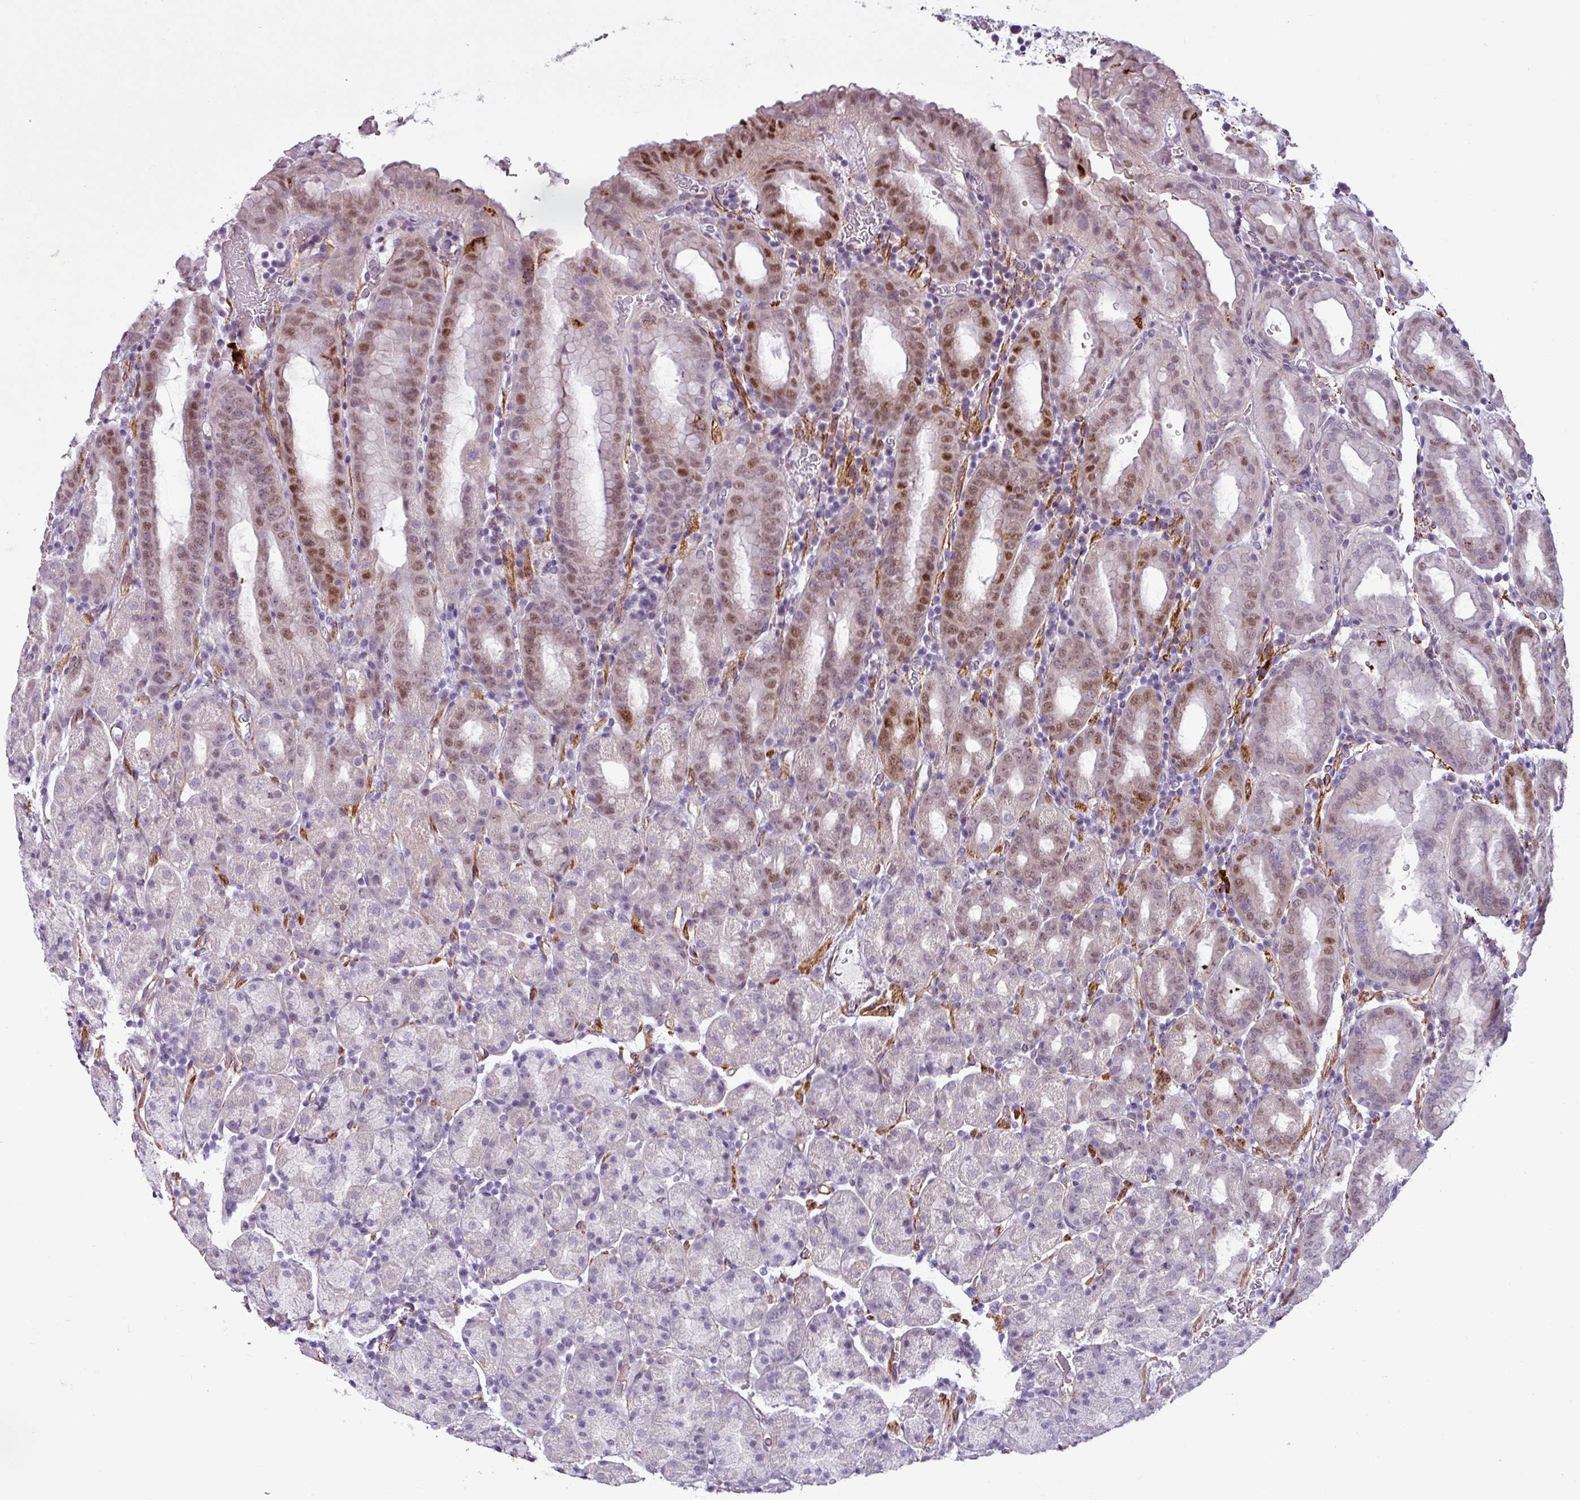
{"staining": {"intensity": "moderate", "quantity": "25%-75%", "location": "nuclear"}, "tissue": "stomach", "cell_type": "Glandular cells", "image_type": "normal", "snomed": [{"axis": "morphology", "description": "Normal tissue, NOS"}, {"axis": "topography", "description": "Stomach, upper"}, {"axis": "topography", "description": "Stomach, lower"}, {"axis": "topography", "description": "Small intestine"}], "caption": "Immunohistochemistry (DAB (3,3'-diaminobenzidine)) staining of normal human stomach demonstrates moderate nuclear protein positivity in about 25%-75% of glandular cells. (DAB = brown stain, brightfield microscopy at high magnification).", "gene": "ATP10A", "patient": {"sex": "male", "age": 68}}